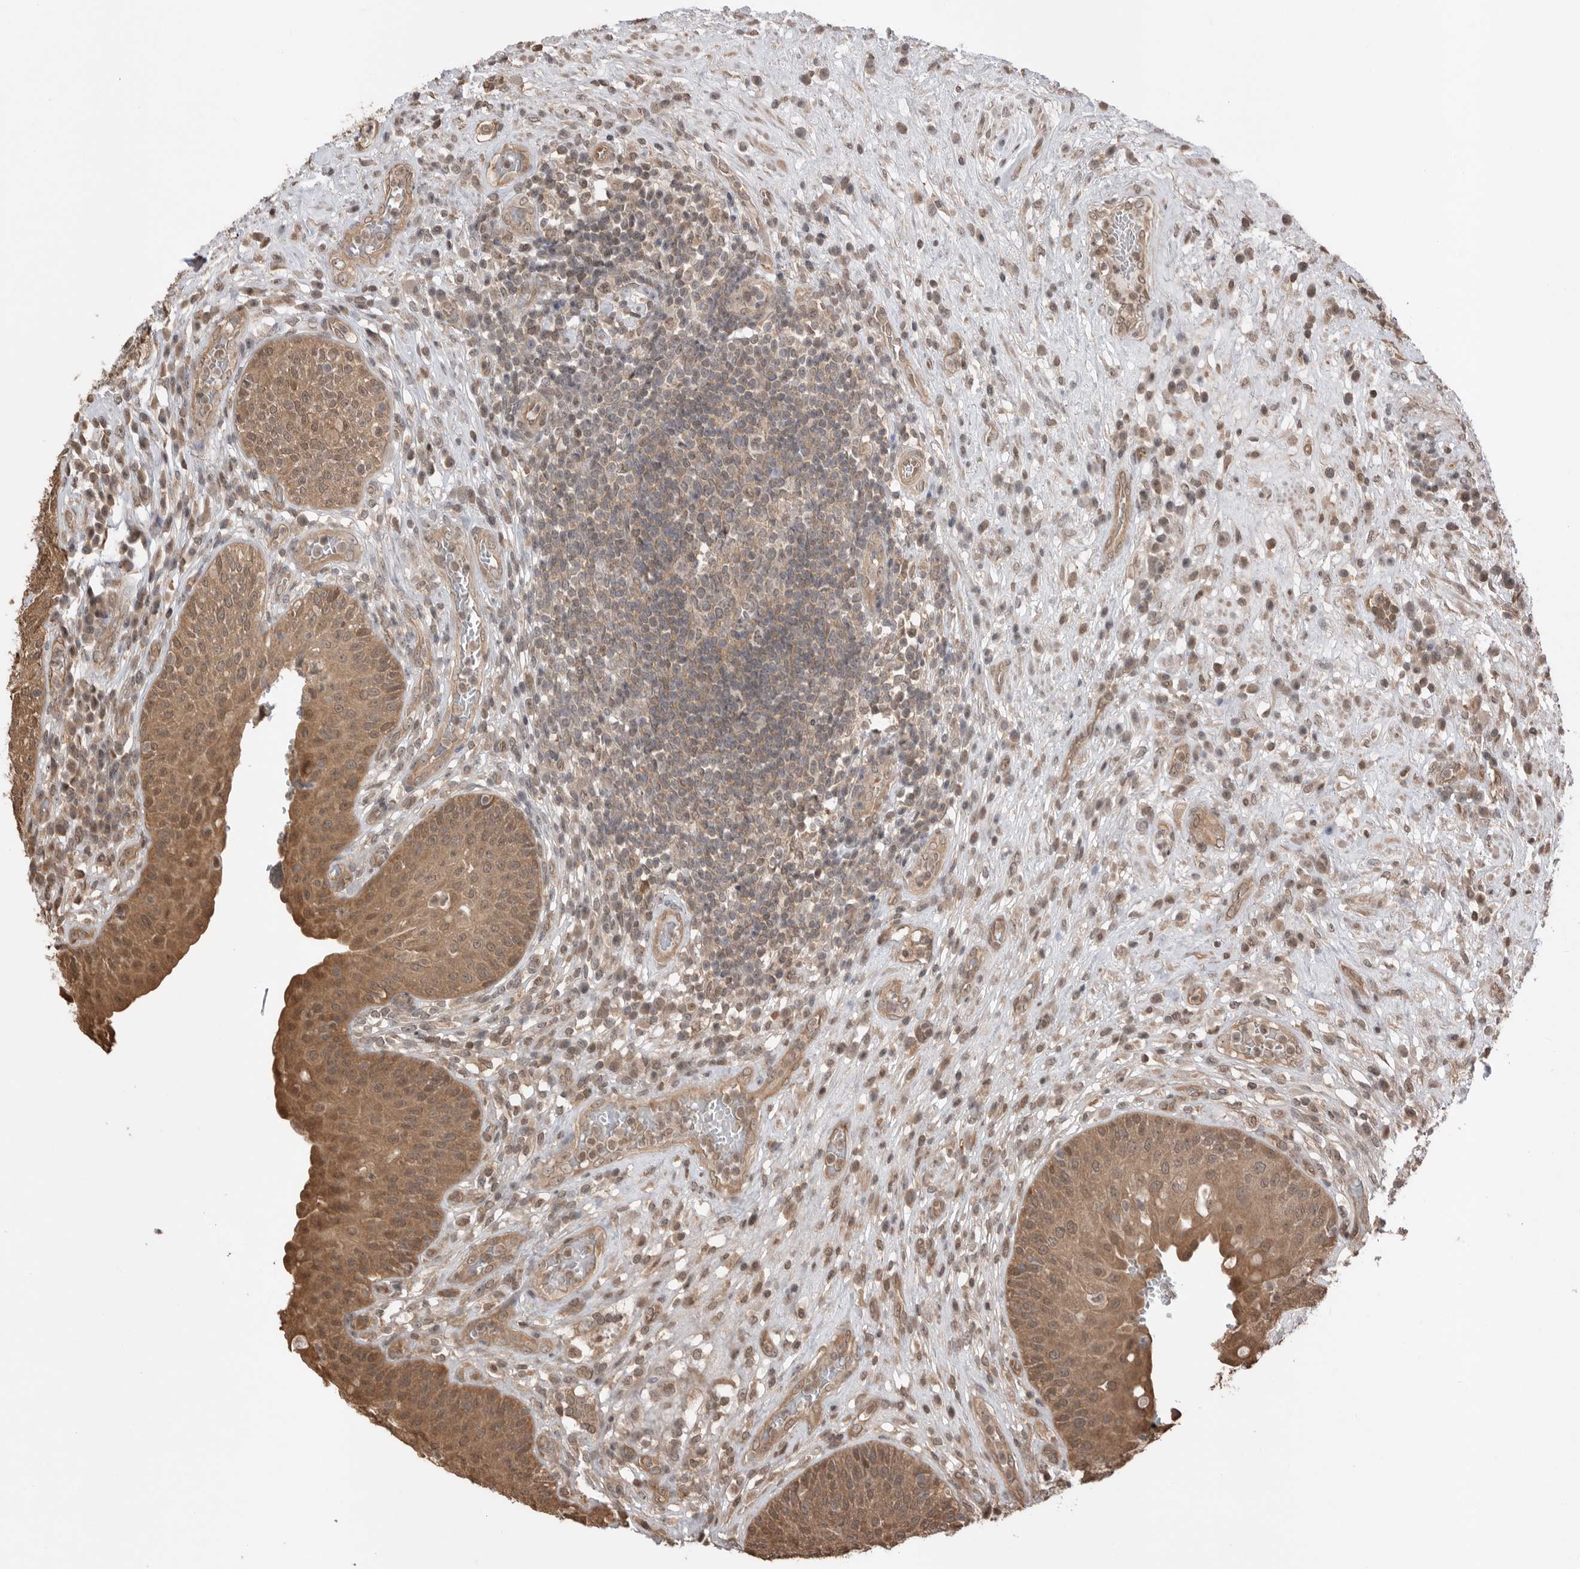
{"staining": {"intensity": "strong", "quantity": ">75%", "location": "cytoplasmic/membranous,nuclear"}, "tissue": "urinary bladder", "cell_type": "Urothelial cells", "image_type": "normal", "snomed": [{"axis": "morphology", "description": "Normal tissue, NOS"}, {"axis": "topography", "description": "Urinary bladder"}], "caption": "IHC image of unremarkable urinary bladder: urinary bladder stained using immunohistochemistry shows high levels of strong protein expression localized specifically in the cytoplasmic/membranous,nuclear of urothelial cells, appearing as a cytoplasmic/membranous,nuclear brown color.", "gene": "PEAK1", "patient": {"sex": "female", "age": 62}}